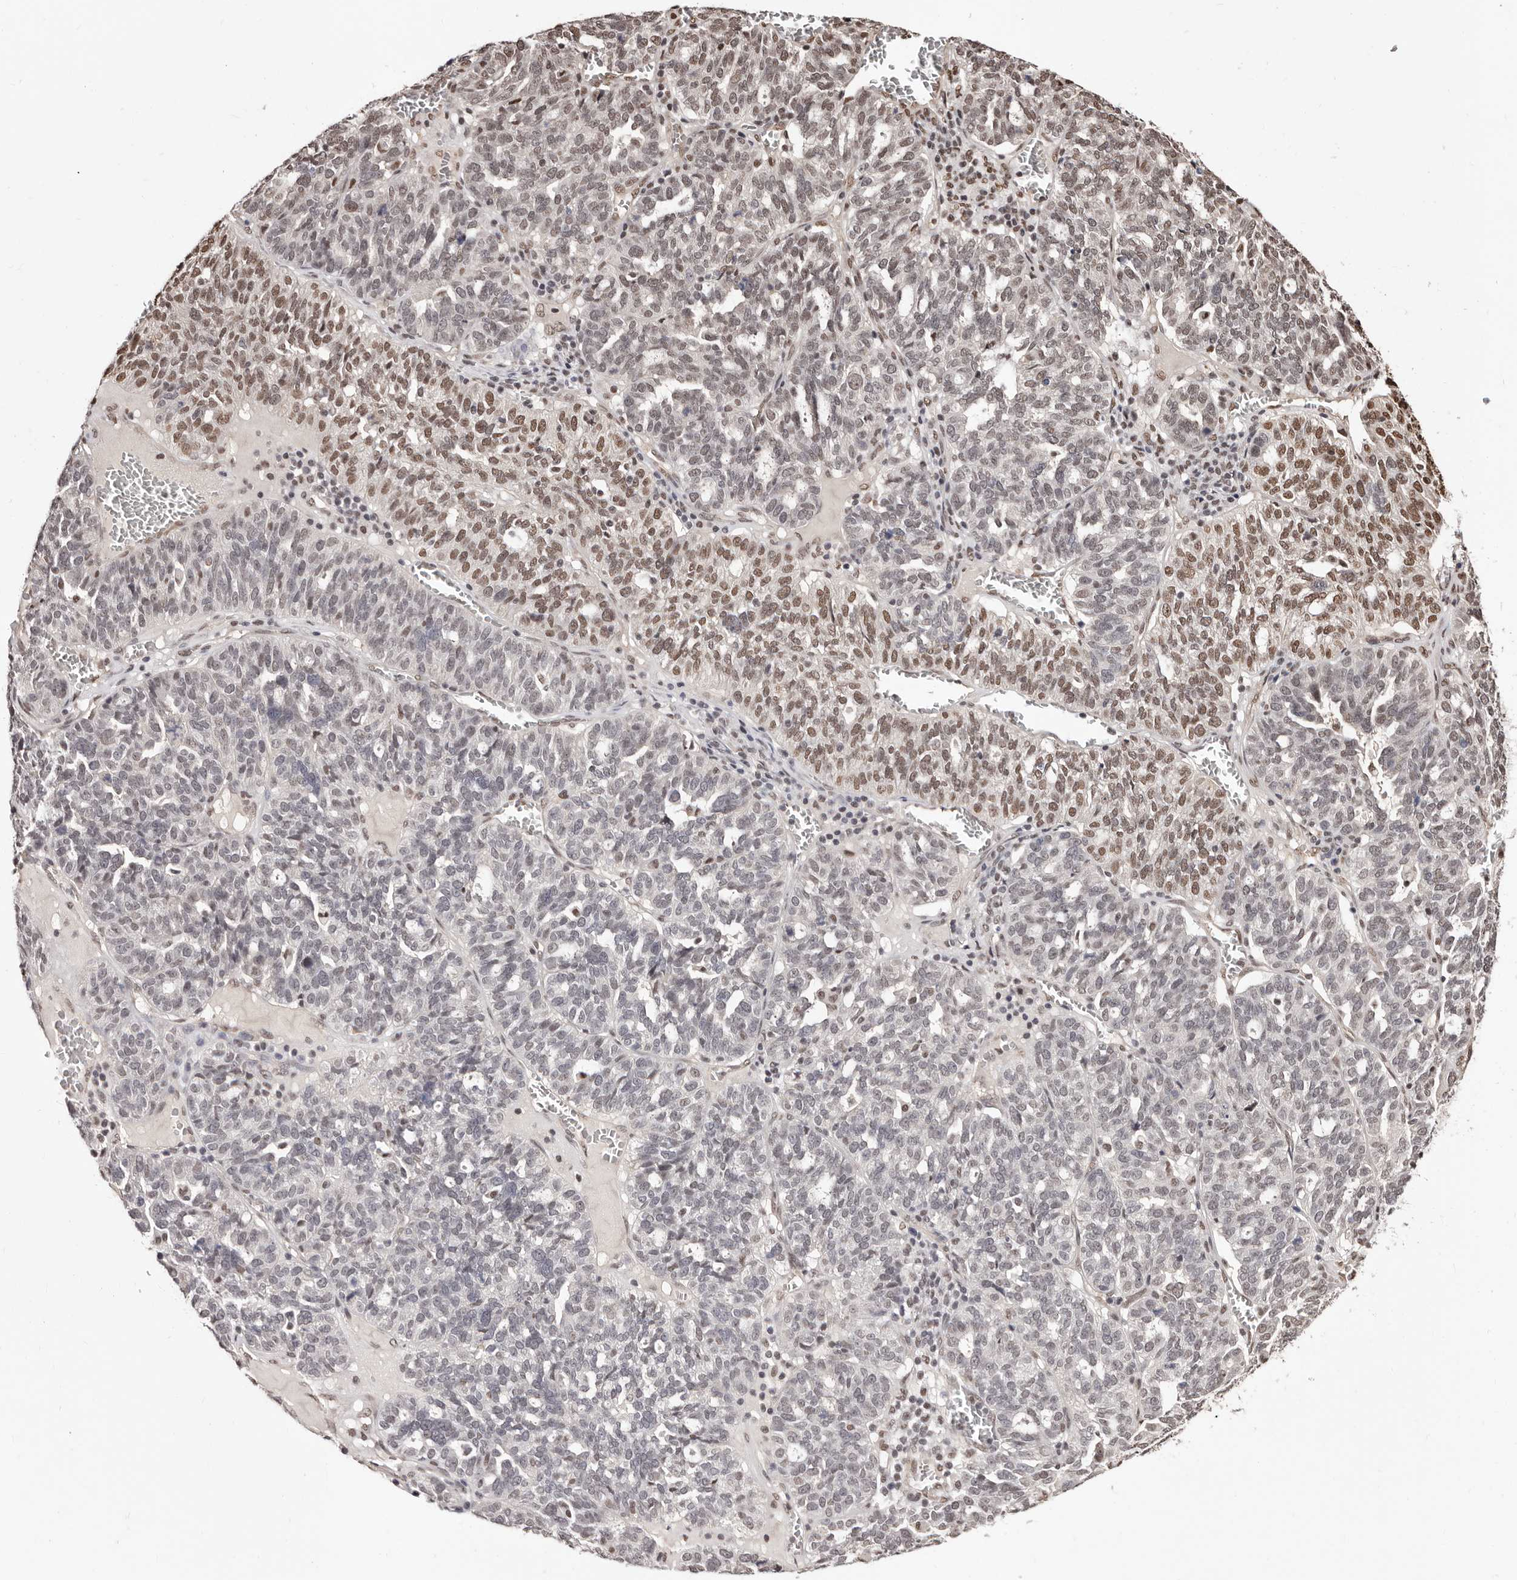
{"staining": {"intensity": "moderate", "quantity": "25%-75%", "location": "nuclear"}, "tissue": "ovarian cancer", "cell_type": "Tumor cells", "image_type": "cancer", "snomed": [{"axis": "morphology", "description": "Cystadenocarcinoma, serous, NOS"}, {"axis": "topography", "description": "Ovary"}], "caption": "Serous cystadenocarcinoma (ovarian) stained for a protein displays moderate nuclear positivity in tumor cells.", "gene": "BICRAL", "patient": {"sex": "female", "age": 59}}